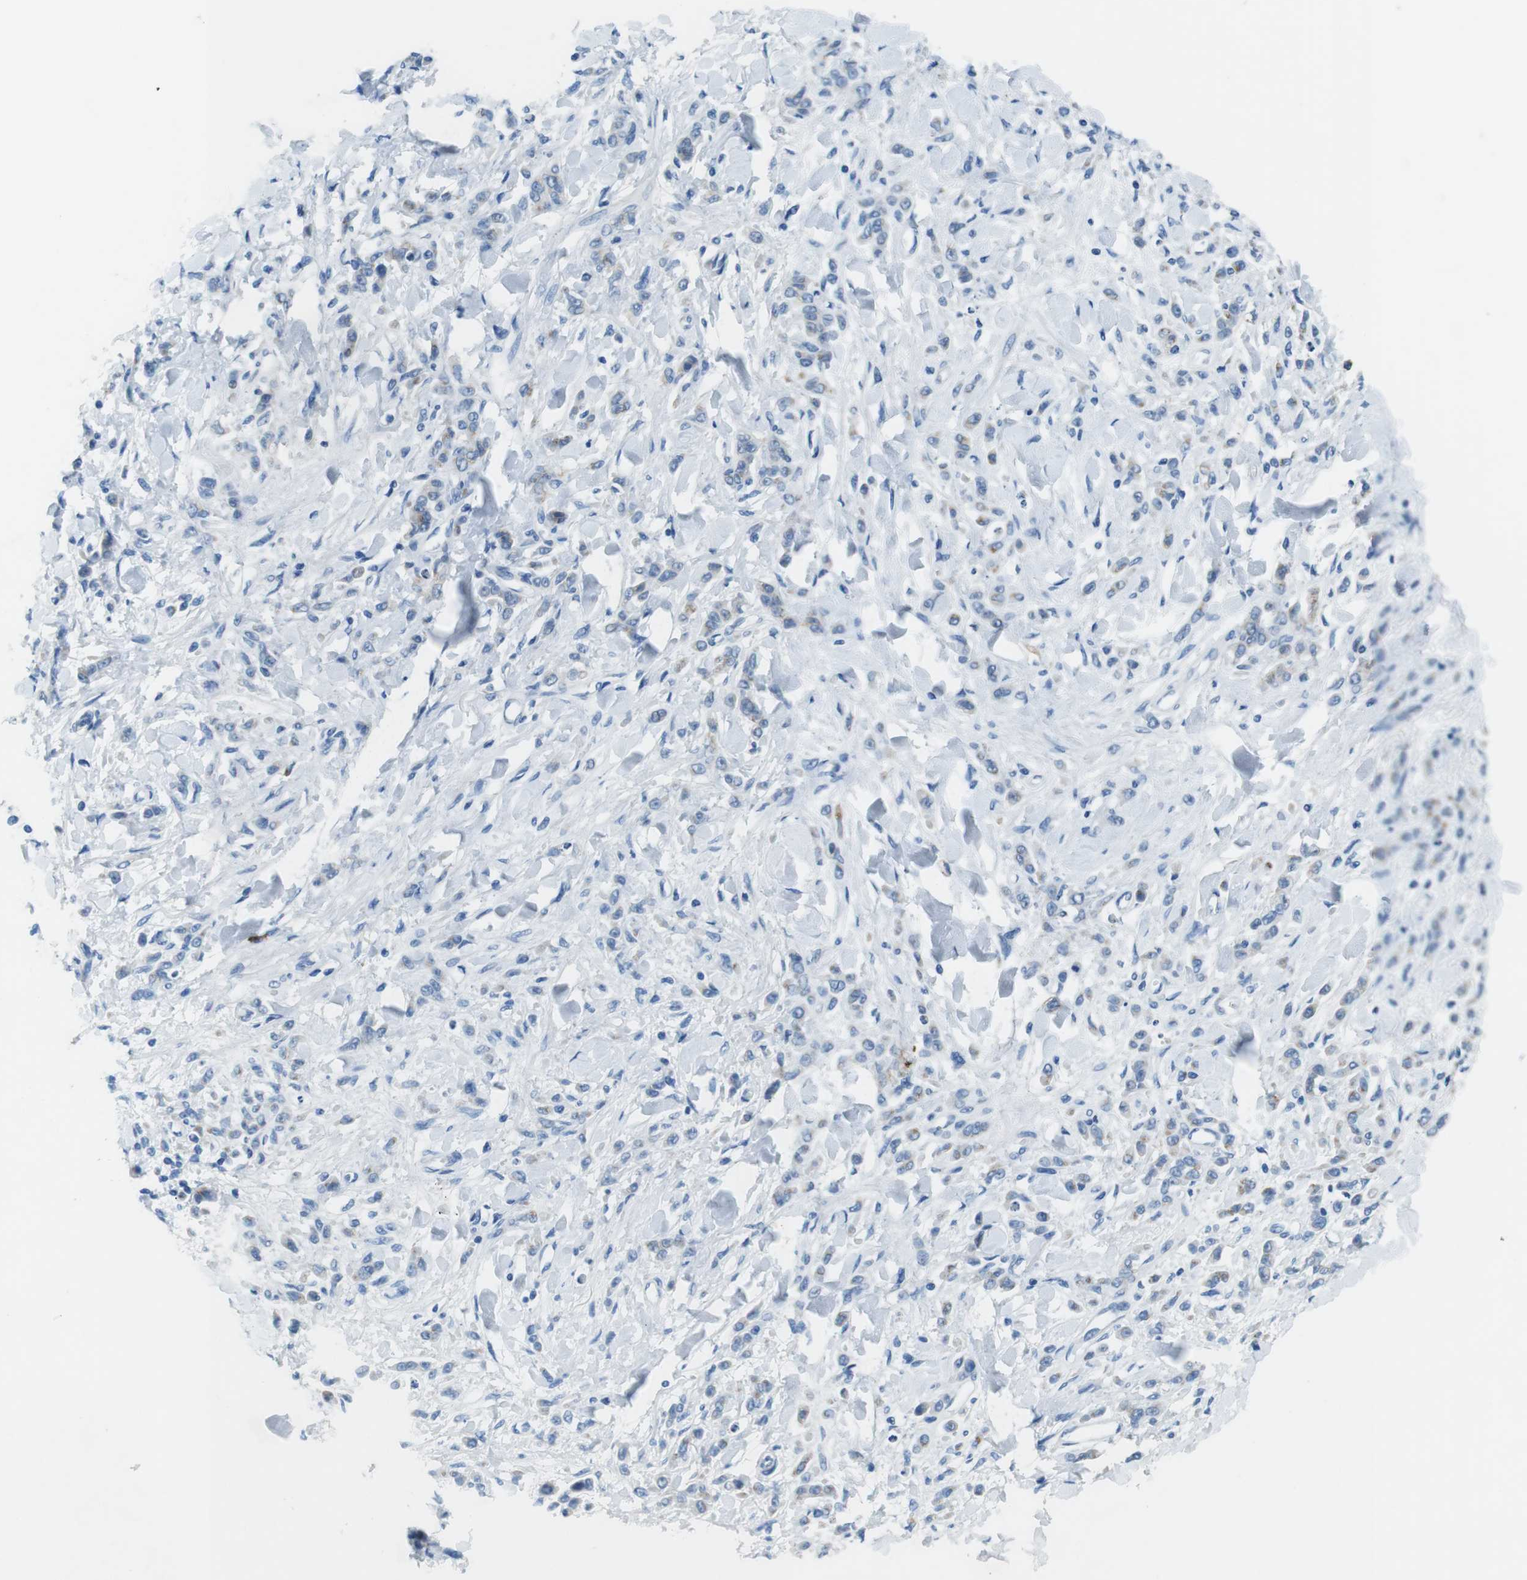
{"staining": {"intensity": "negative", "quantity": "none", "location": "none"}, "tissue": "stomach cancer", "cell_type": "Tumor cells", "image_type": "cancer", "snomed": [{"axis": "morphology", "description": "Normal tissue, NOS"}, {"axis": "morphology", "description": "Adenocarcinoma, NOS"}, {"axis": "topography", "description": "Stomach"}], "caption": "Protein analysis of stomach cancer (adenocarcinoma) shows no significant positivity in tumor cells.", "gene": "SLC35A3", "patient": {"sex": "male", "age": 82}}